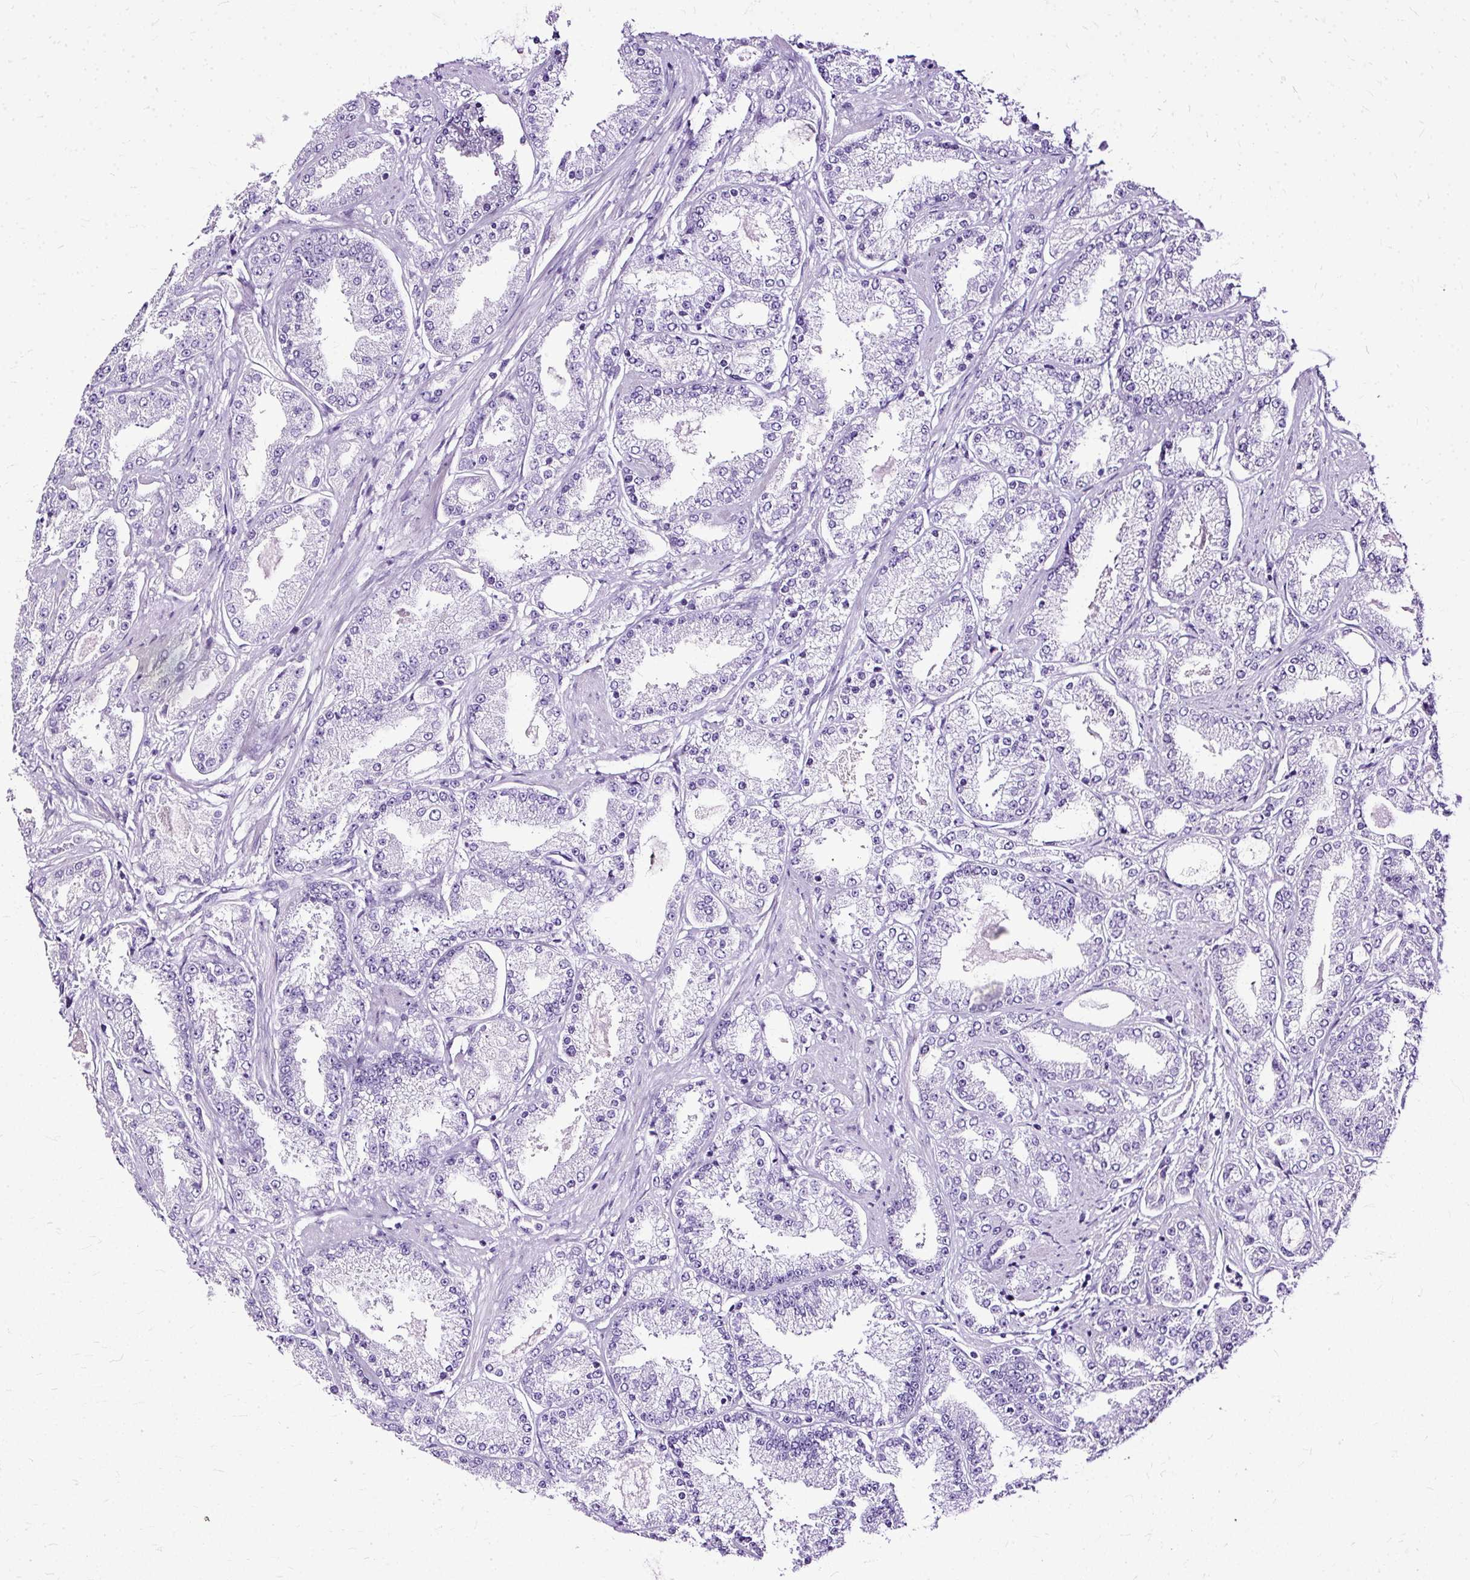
{"staining": {"intensity": "negative", "quantity": "none", "location": "none"}, "tissue": "prostate cancer", "cell_type": "Tumor cells", "image_type": "cancer", "snomed": [{"axis": "morphology", "description": "Adenocarcinoma, High grade"}, {"axis": "topography", "description": "Prostate"}], "caption": "Immunohistochemistry (IHC) micrograph of neoplastic tissue: prostate cancer (high-grade adenocarcinoma) stained with DAB (3,3'-diaminobenzidine) displays no significant protein staining in tumor cells.", "gene": "SLC8A2", "patient": {"sex": "male", "age": 69}}